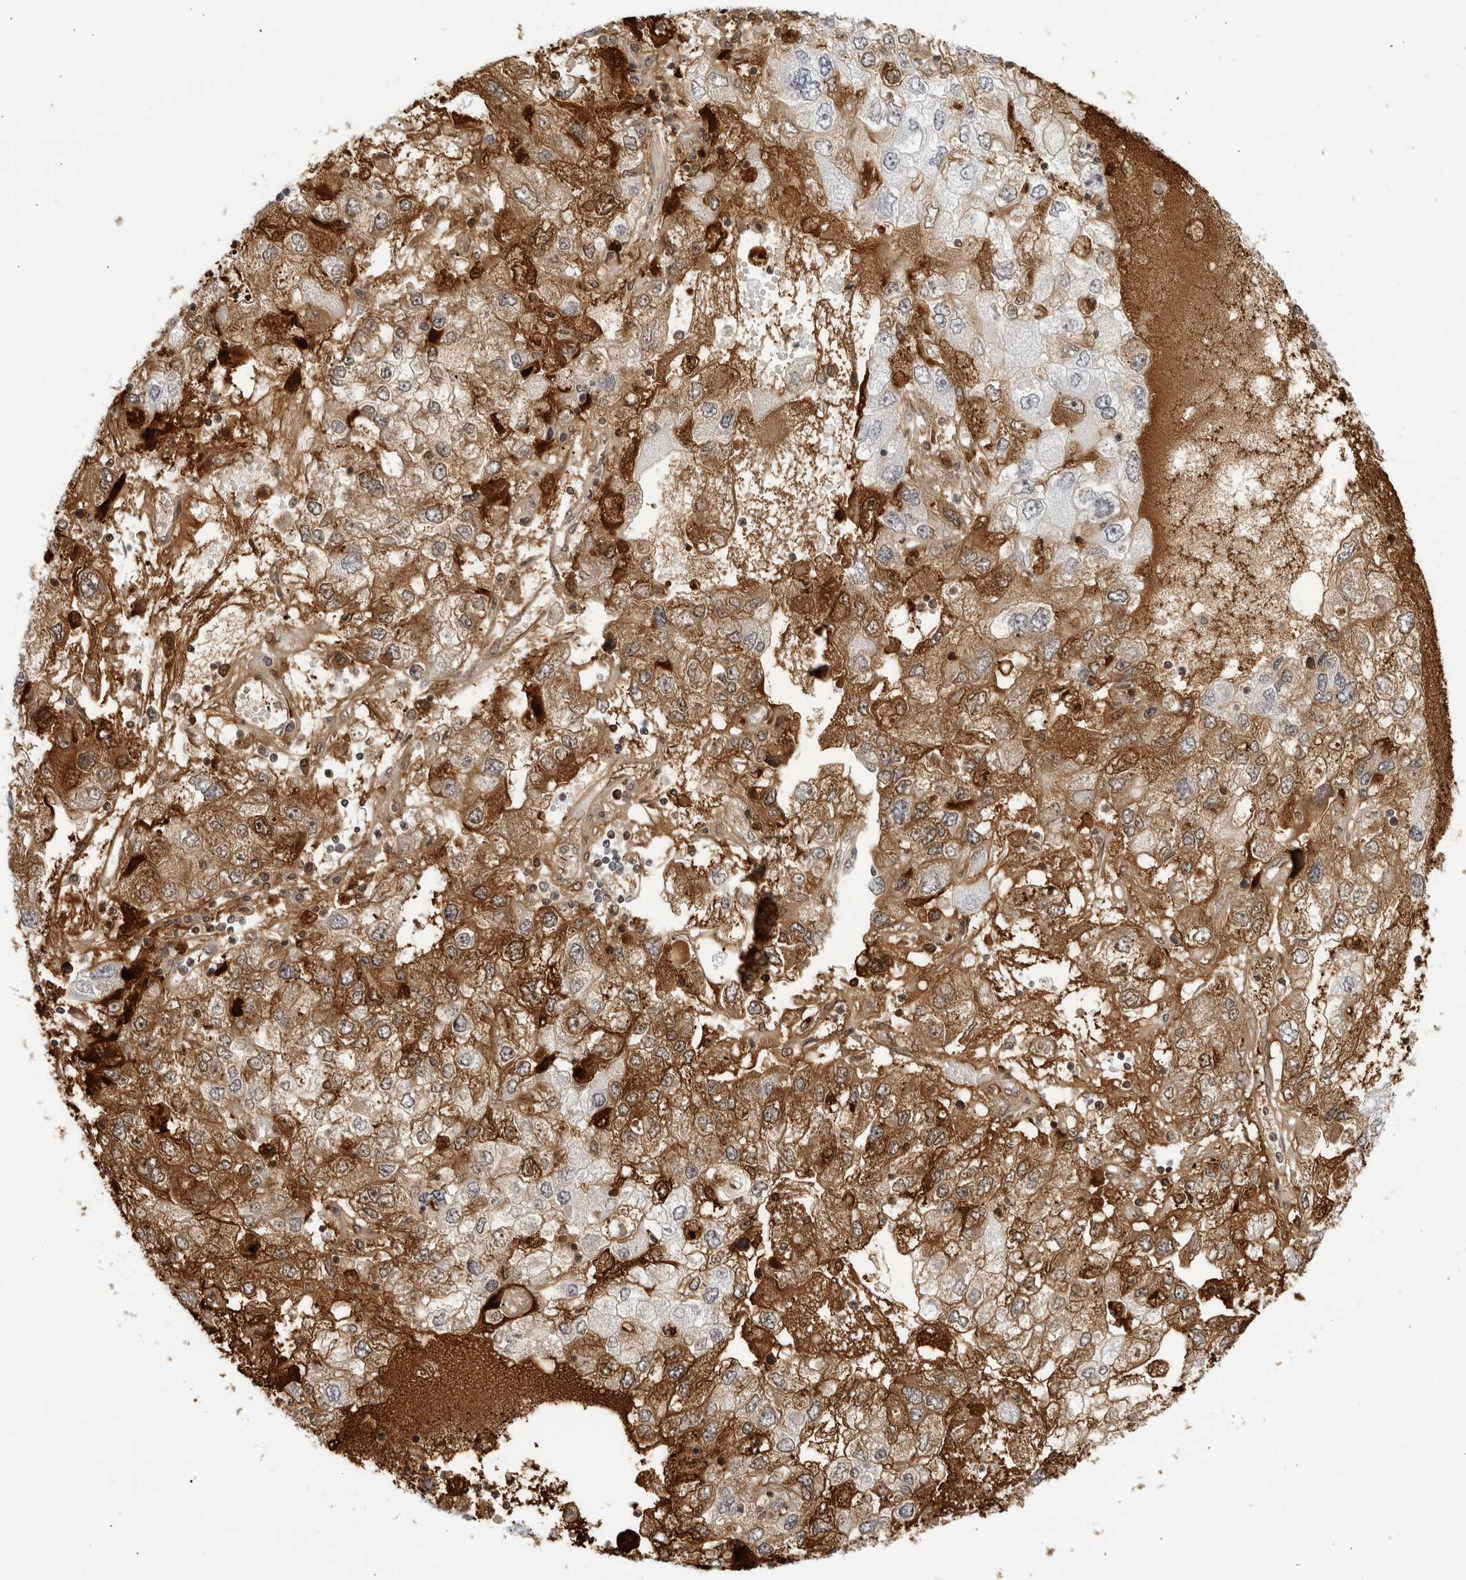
{"staining": {"intensity": "moderate", "quantity": "25%-75%", "location": "cytoplasmic/membranous"}, "tissue": "endometrial cancer", "cell_type": "Tumor cells", "image_type": "cancer", "snomed": [{"axis": "morphology", "description": "Adenocarcinoma, NOS"}, {"axis": "topography", "description": "Endometrium"}], "caption": "Tumor cells demonstrate medium levels of moderate cytoplasmic/membranous positivity in approximately 25%-75% of cells in human endometrial cancer (adenocarcinoma). (DAB IHC with brightfield microscopy, high magnification).", "gene": "FGG", "patient": {"sex": "female", "age": 49}}